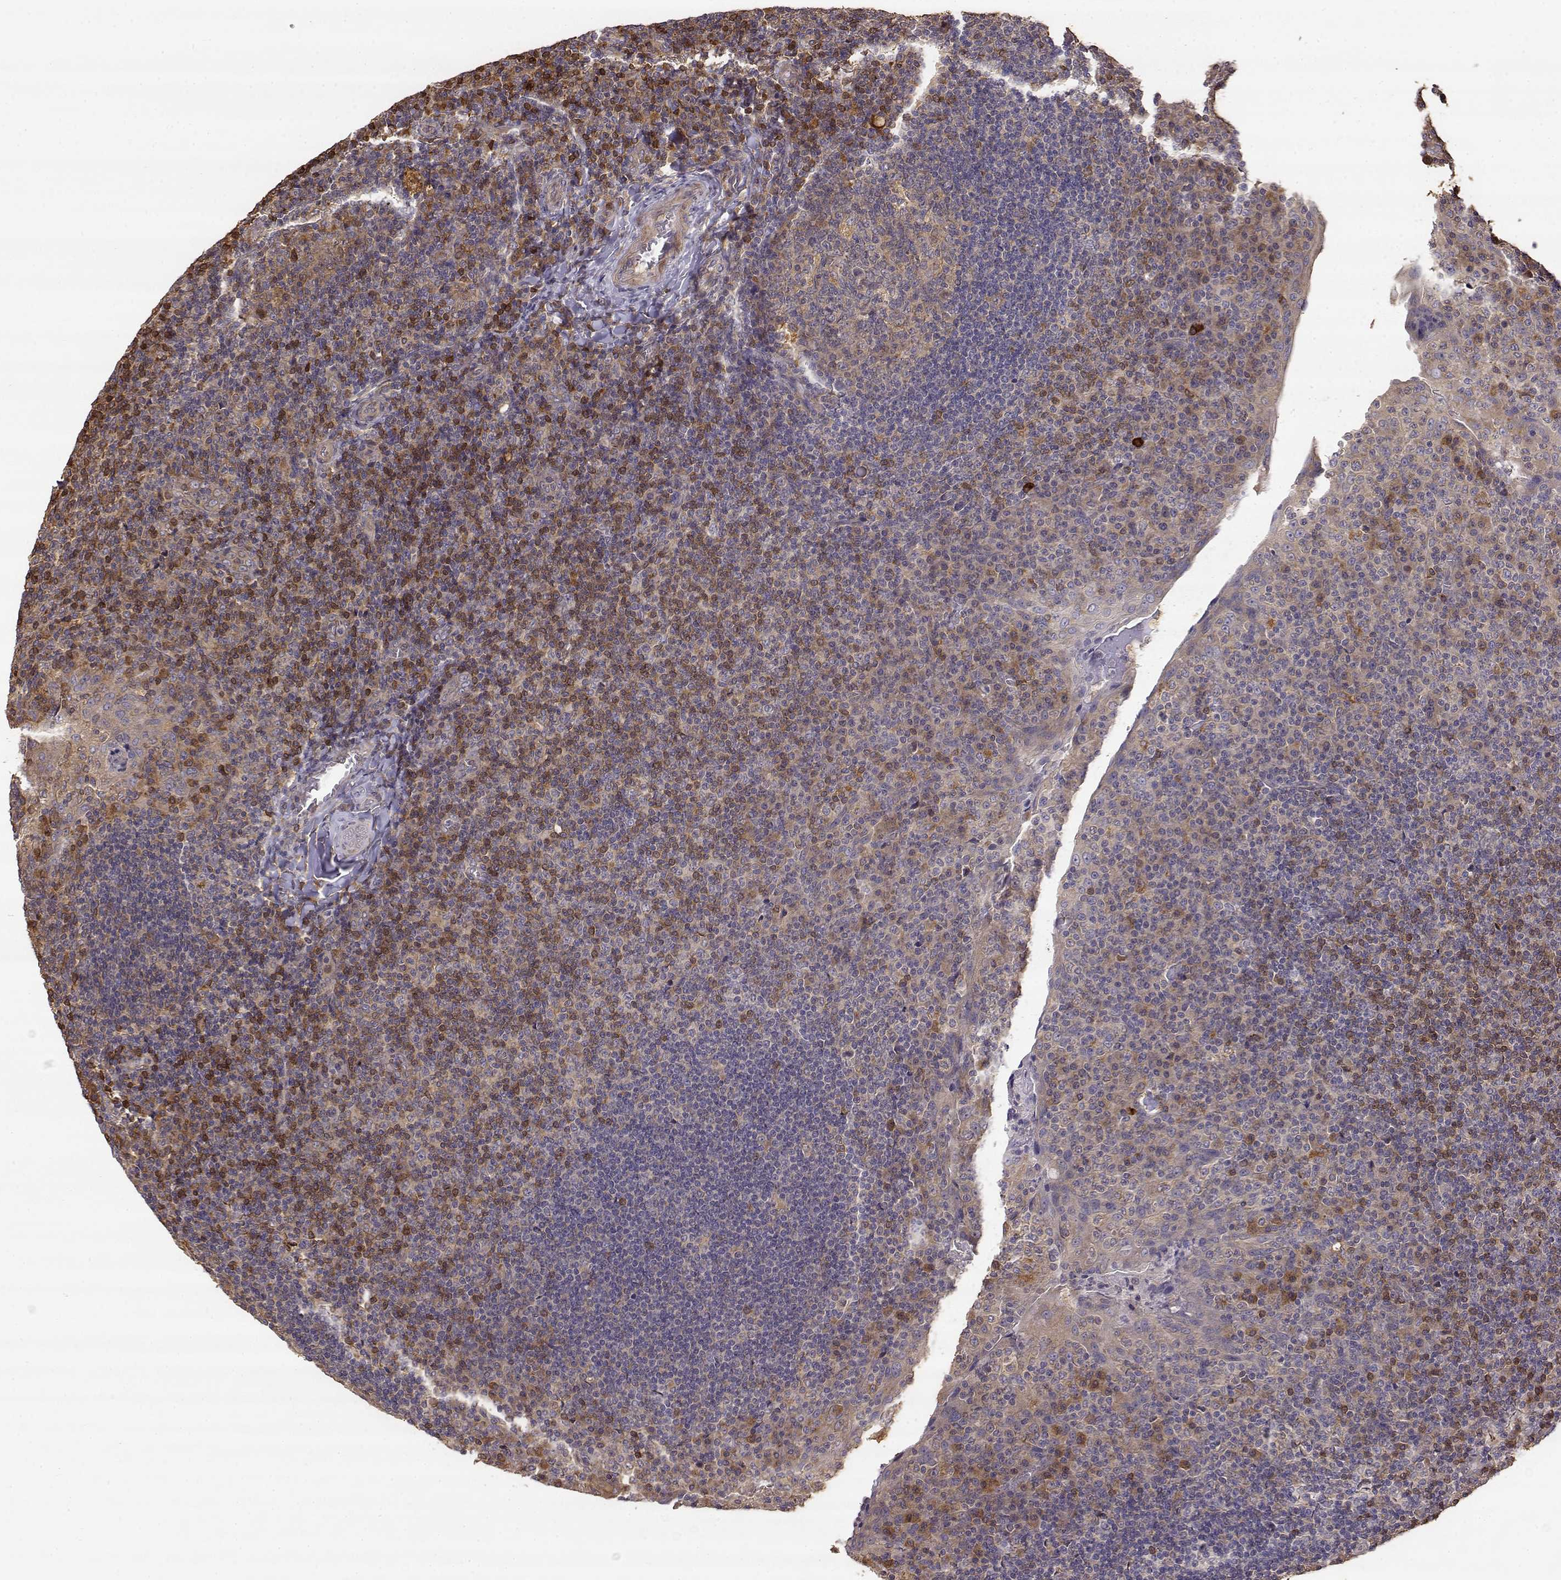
{"staining": {"intensity": "weak", "quantity": "25%-75%", "location": "cytoplasmic/membranous"}, "tissue": "tonsil", "cell_type": "Germinal center cells", "image_type": "normal", "snomed": [{"axis": "morphology", "description": "Normal tissue, NOS"}, {"axis": "topography", "description": "Tonsil"}], "caption": "Protein staining of benign tonsil exhibits weak cytoplasmic/membranous staining in approximately 25%-75% of germinal center cells.", "gene": "CRIM1", "patient": {"sex": "male", "age": 17}}